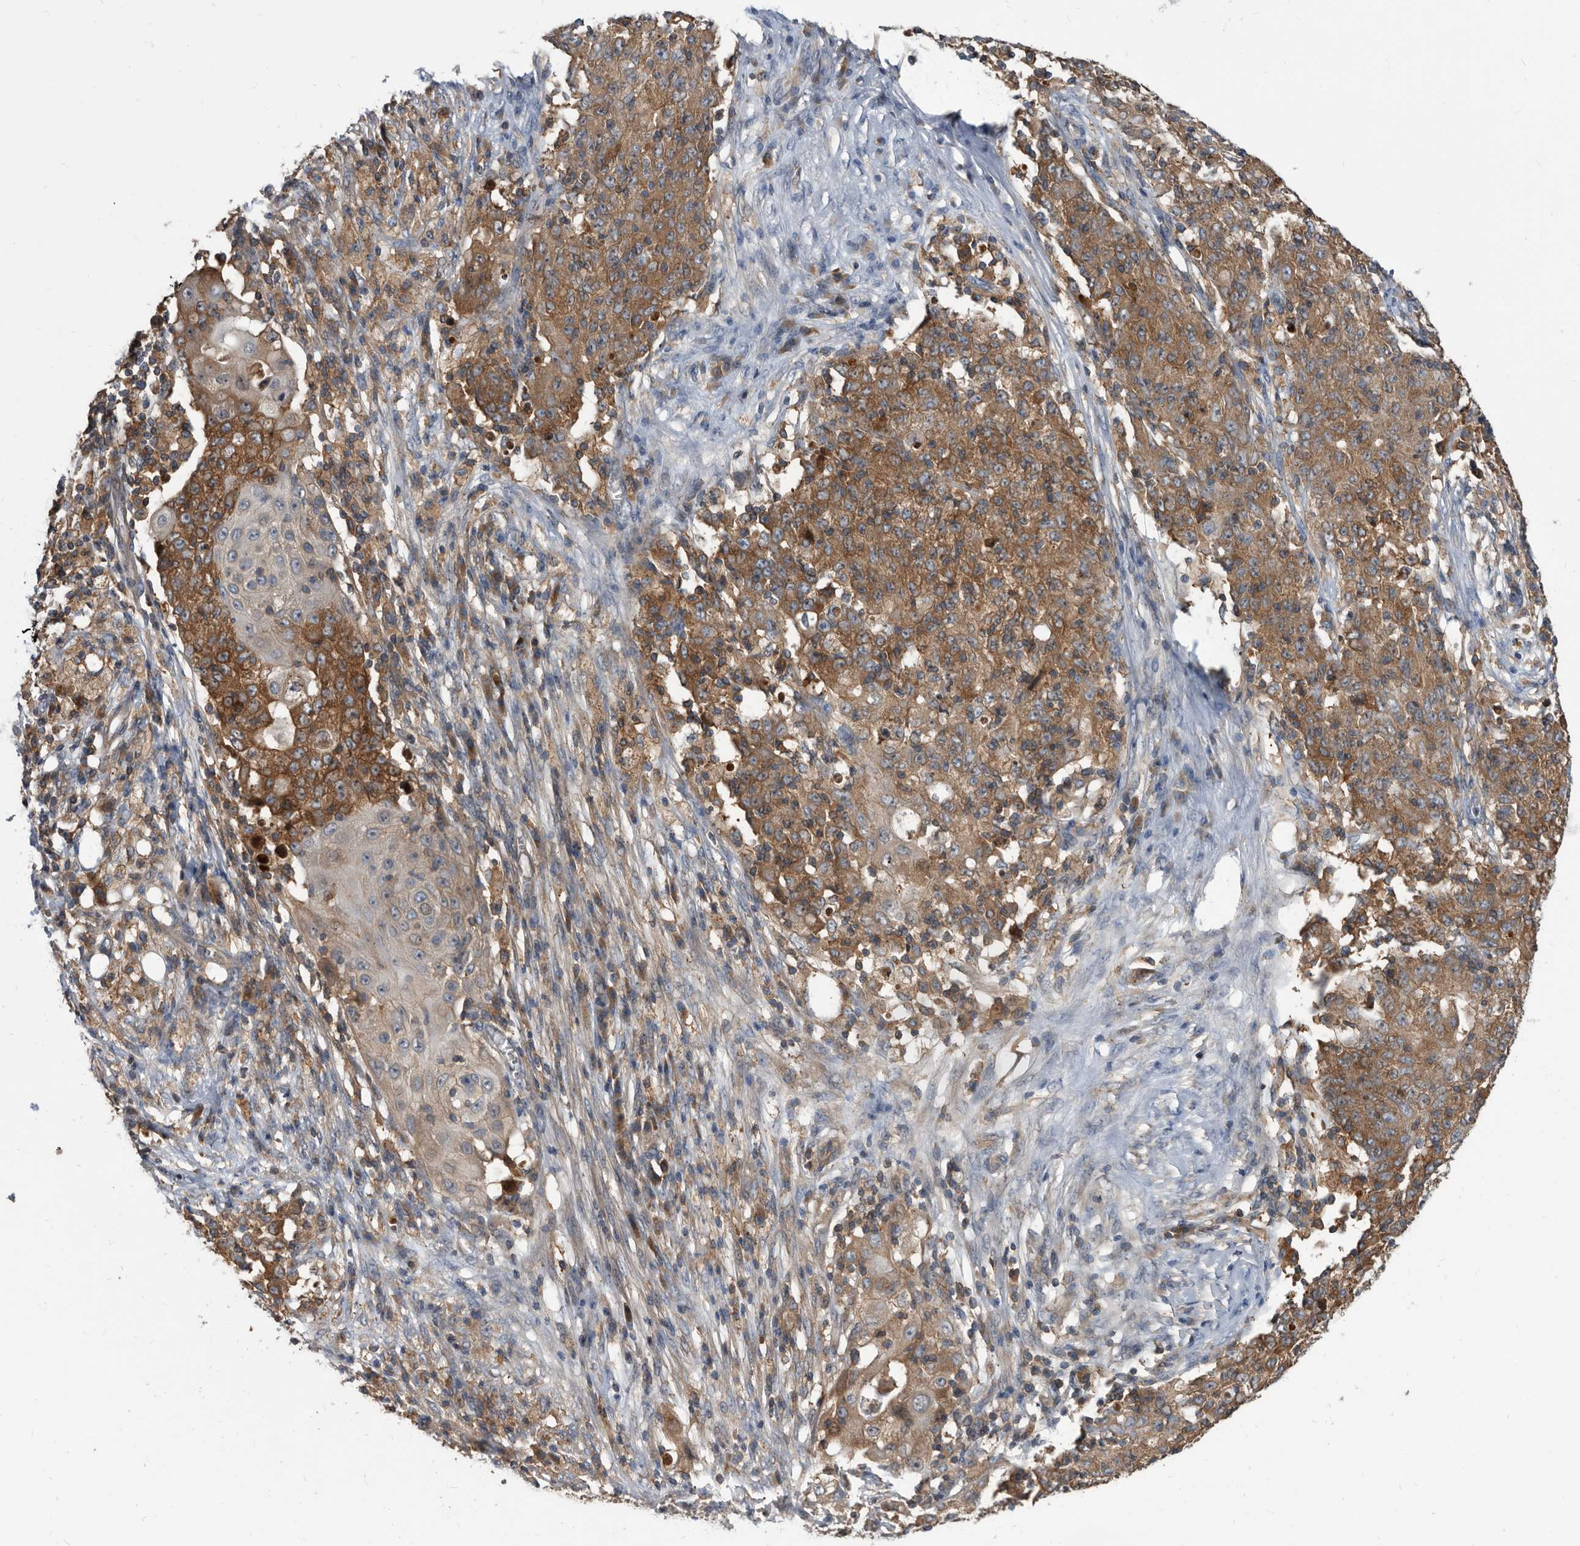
{"staining": {"intensity": "moderate", "quantity": ">75%", "location": "cytoplasmic/membranous"}, "tissue": "ovarian cancer", "cell_type": "Tumor cells", "image_type": "cancer", "snomed": [{"axis": "morphology", "description": "Carcinoma, endometroid"}, {"axis": "topography", "description": "Ovary"}], "caption": "Protein expression analysis of human ovarian cancer reveals moderate cytoplasmic/membranous positivity in about >75% of tumor cells.", "gene": "APEH", "patient": {"sex": "female", "age": 42}}